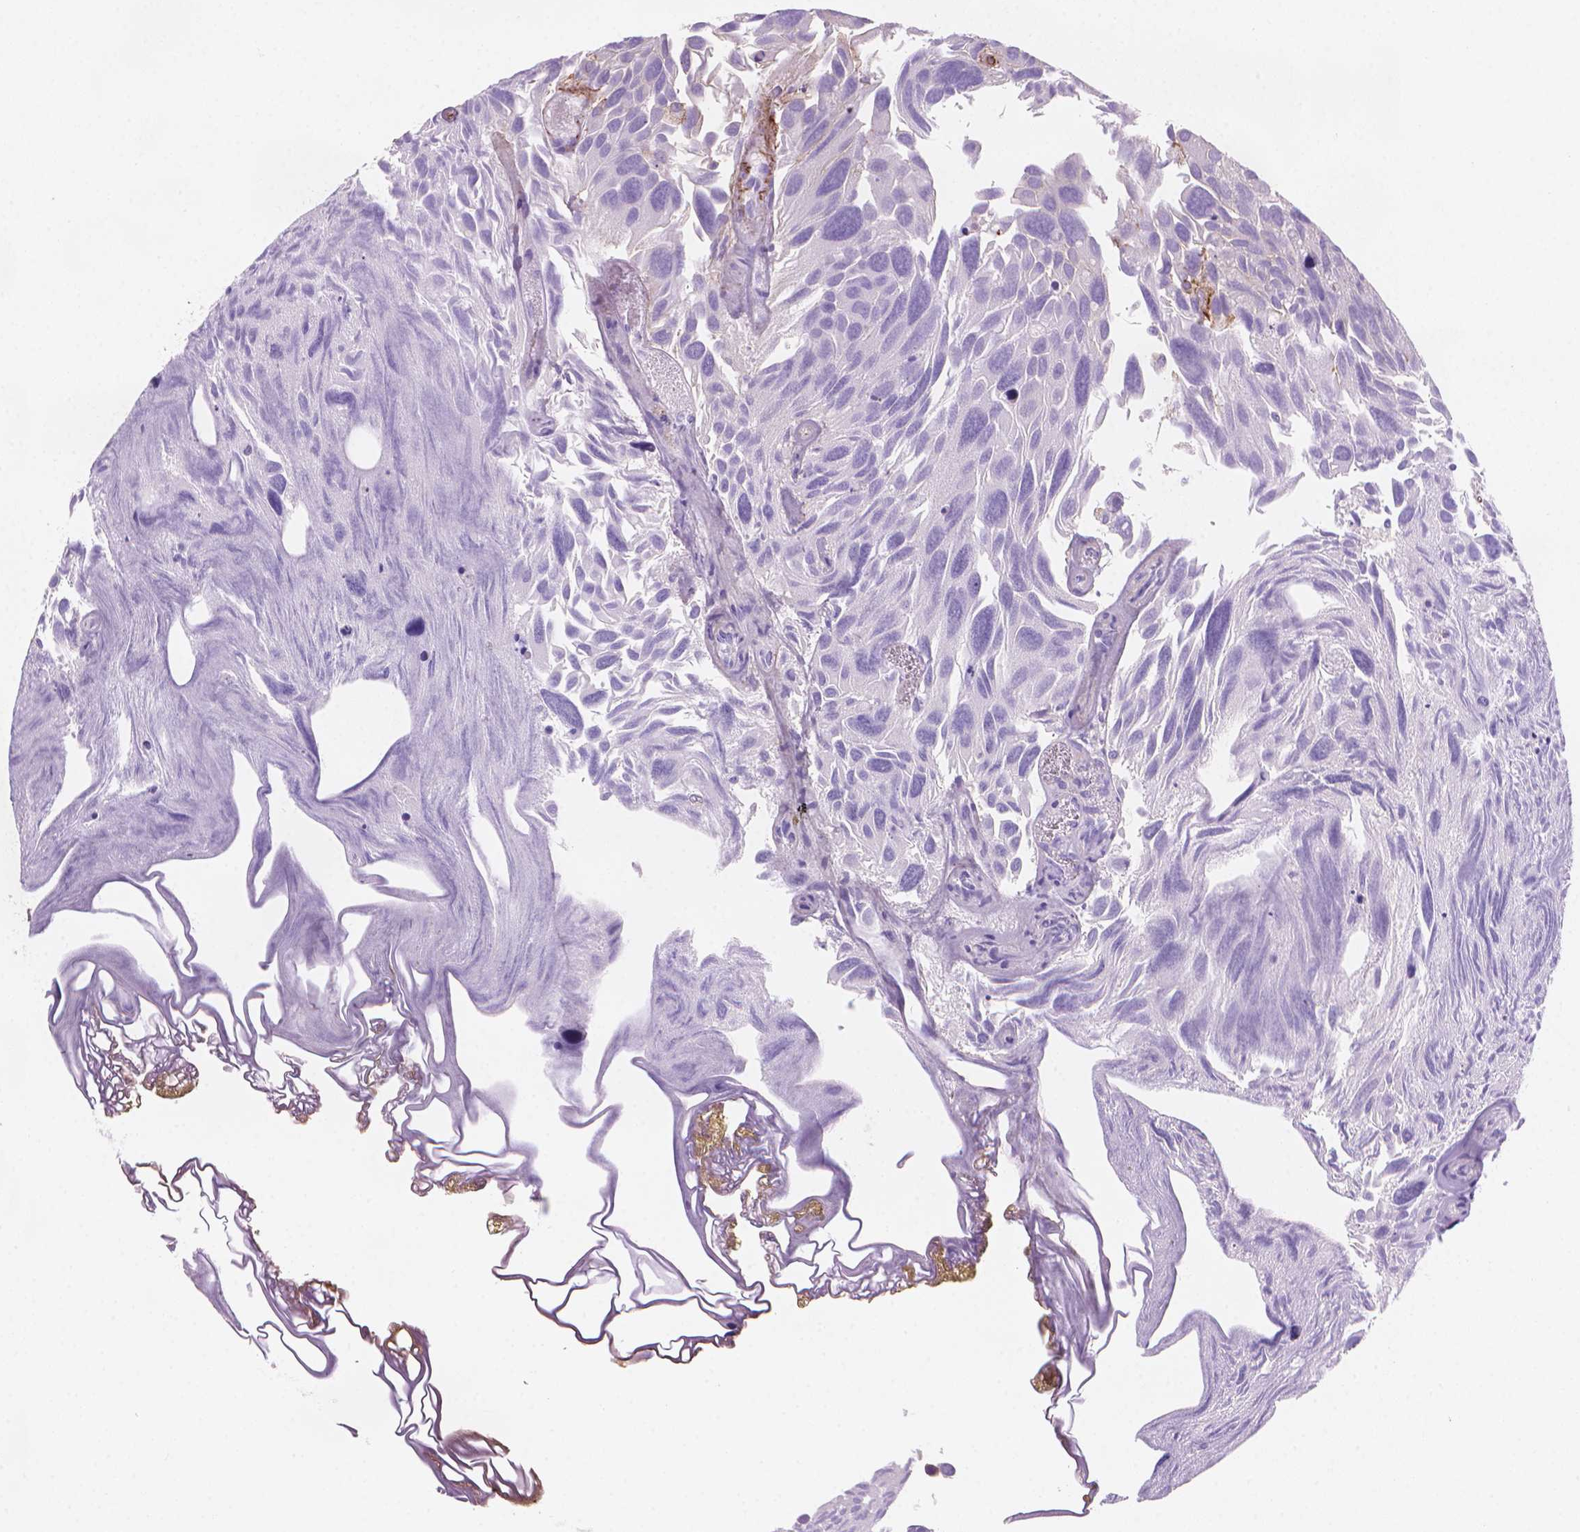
{"staining": {"intensity": "moderate", "quantity": "25%-75%", "location": "cytoplasmic/membranous"}, "tissue": "urothelial cancer", "cell_type": "Tumor cells", "image_type": "cancer", "snomed": [{"axis": "morphology", "description": "Urothelial carcinoma, Low grade"}, {"axis": "topography", "description": "Urinary bladder"}], "caption": "Human urothelial cancer stained with a brown dye exhibits moderate cytoplasmic/membranous positive expression in about 25%-75% of tumor cells.", "gene": "PATJ", "patient": {"sex": "female", "age": 69}}